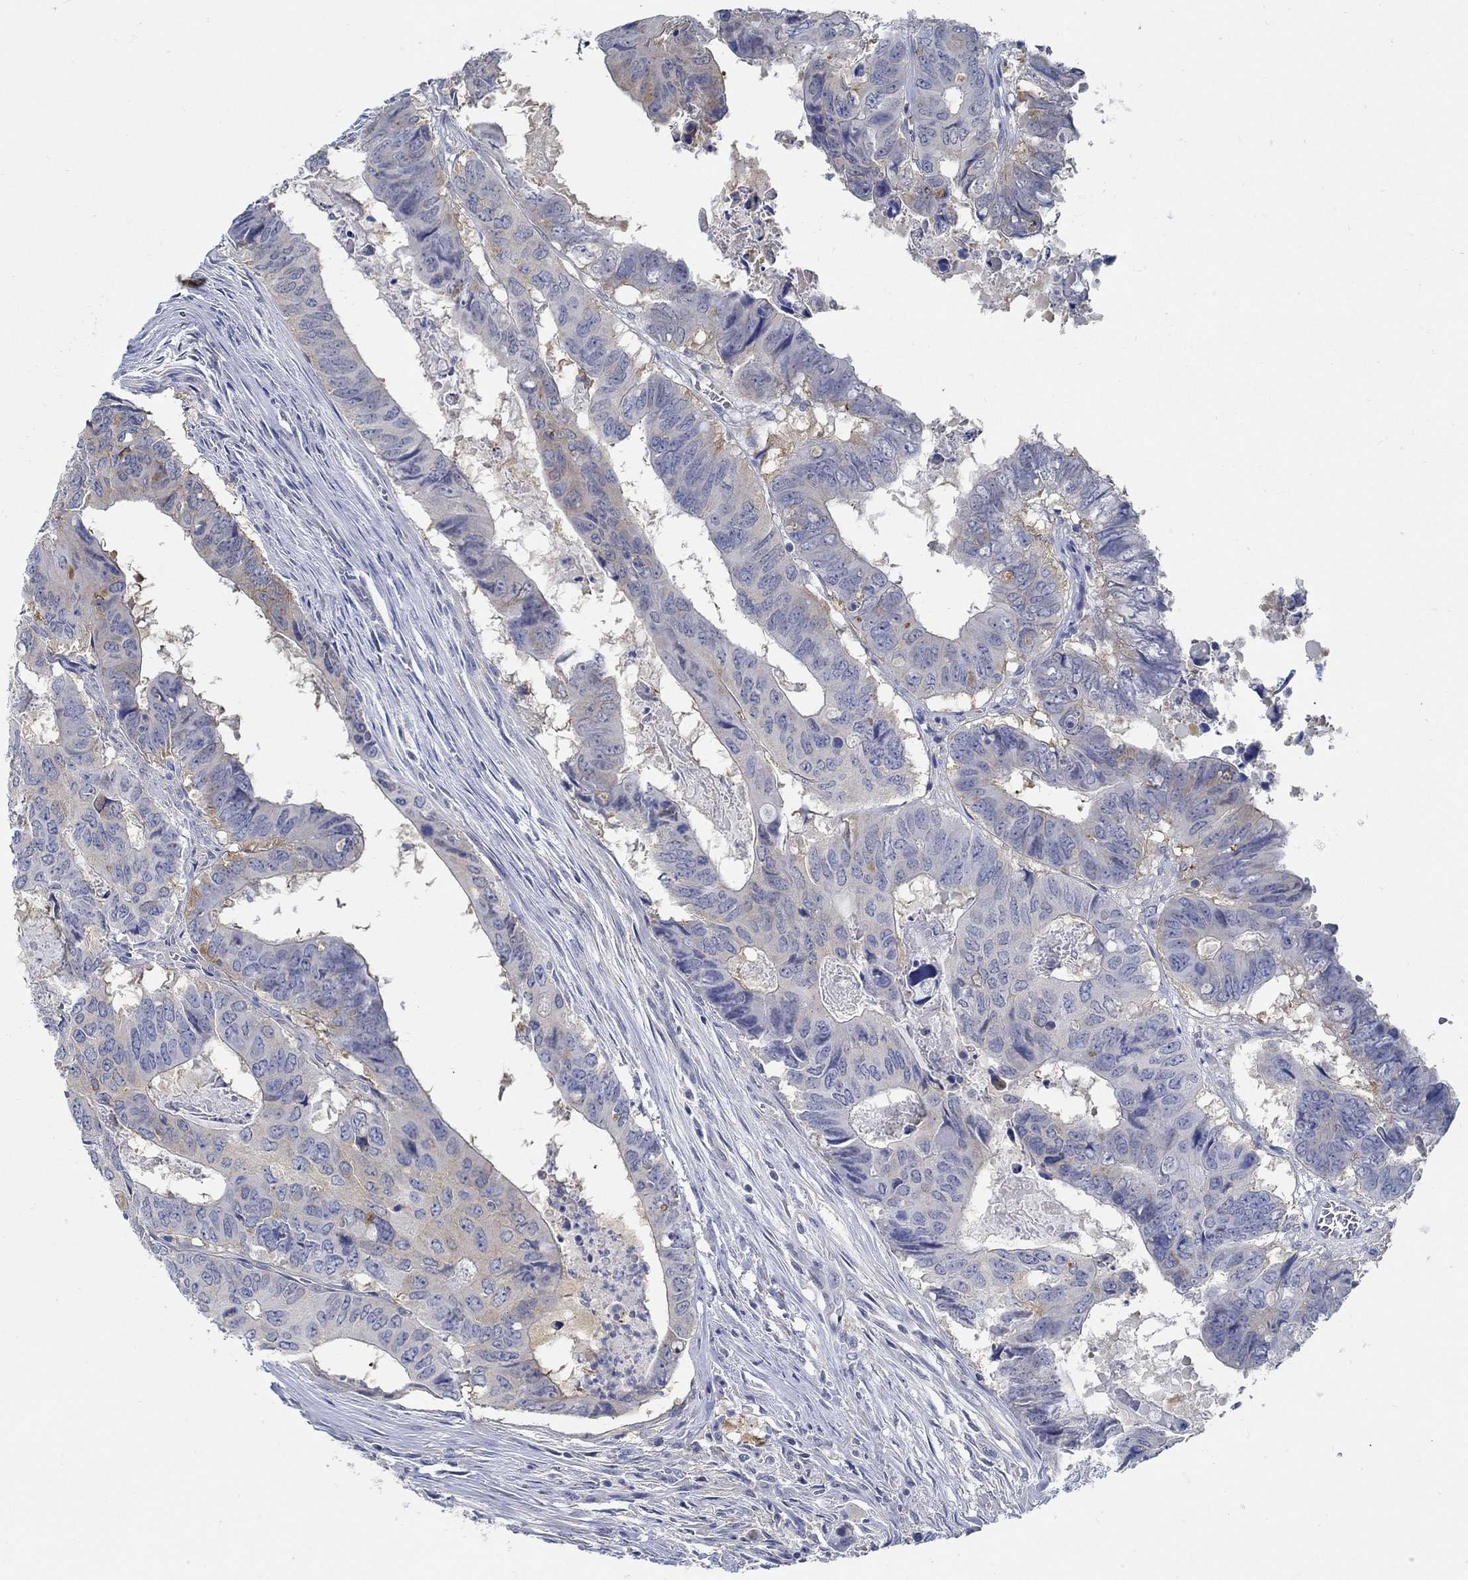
{"staining": {"intensity": "weak", "quantity": "25%-75%", "location": "cytoplasmic/membranous"}, "tissue": "colorectal cancer", "cell_type": "Tumor cells", "image_type": "cancer", "snomed": [{"axis": "morphology", "description": "Adenocarcinoma, NOS"}, {"axis": "topography", "description": "Colon"}], "caption": "Immunohistochemical staining of colorectal cancer exhibits low levels of weak cytoplasmic/membranous staining in about 25%-75% of tumor cells. The staining is performed using DAB brown chromogen to label protein expression. The nuclei are counter-stained blue using hematoxylin.", "gene": "PCDH11X", "patient": {"sex": "male", "age": 79}}